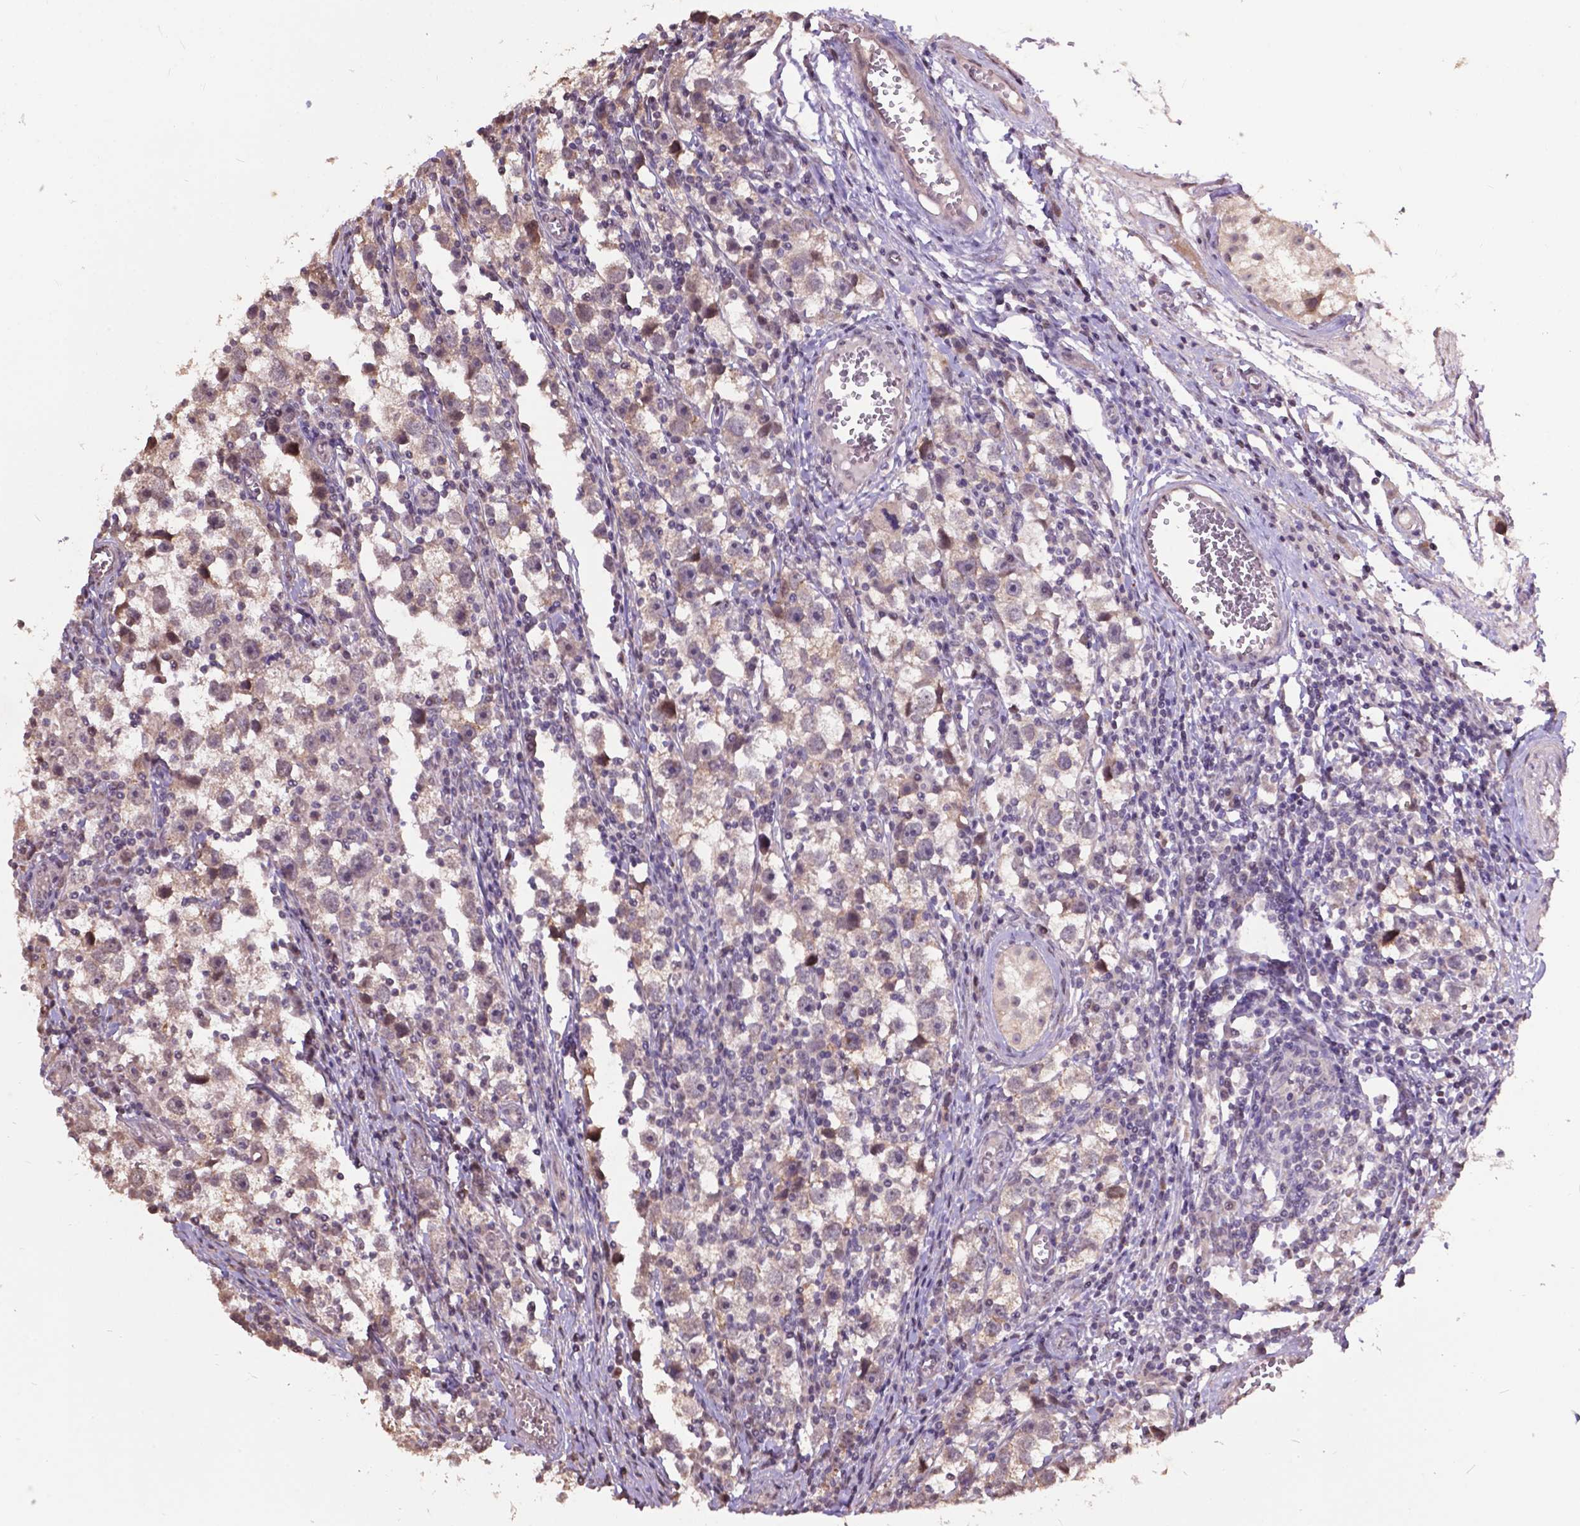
{"staining": {"intensity": "weak", "quantity": "<25%", "location": "cytoplasmic/membranous"}, "tissue": "testis cancer", "cell_type": "Tumor cells", "image_type": "cancer", "snomed": [{"axis": "morphology", "description": "Seminoma, NOS"}, {"axis": "topography", "description": "Testis"}], "caption": "This is a photomicrograph of IHC staining of seminoma (testis), which shows no positivity in tumor cells.", "gene": "GLRA2", "patient": {"sex": "male", "age": 30}}